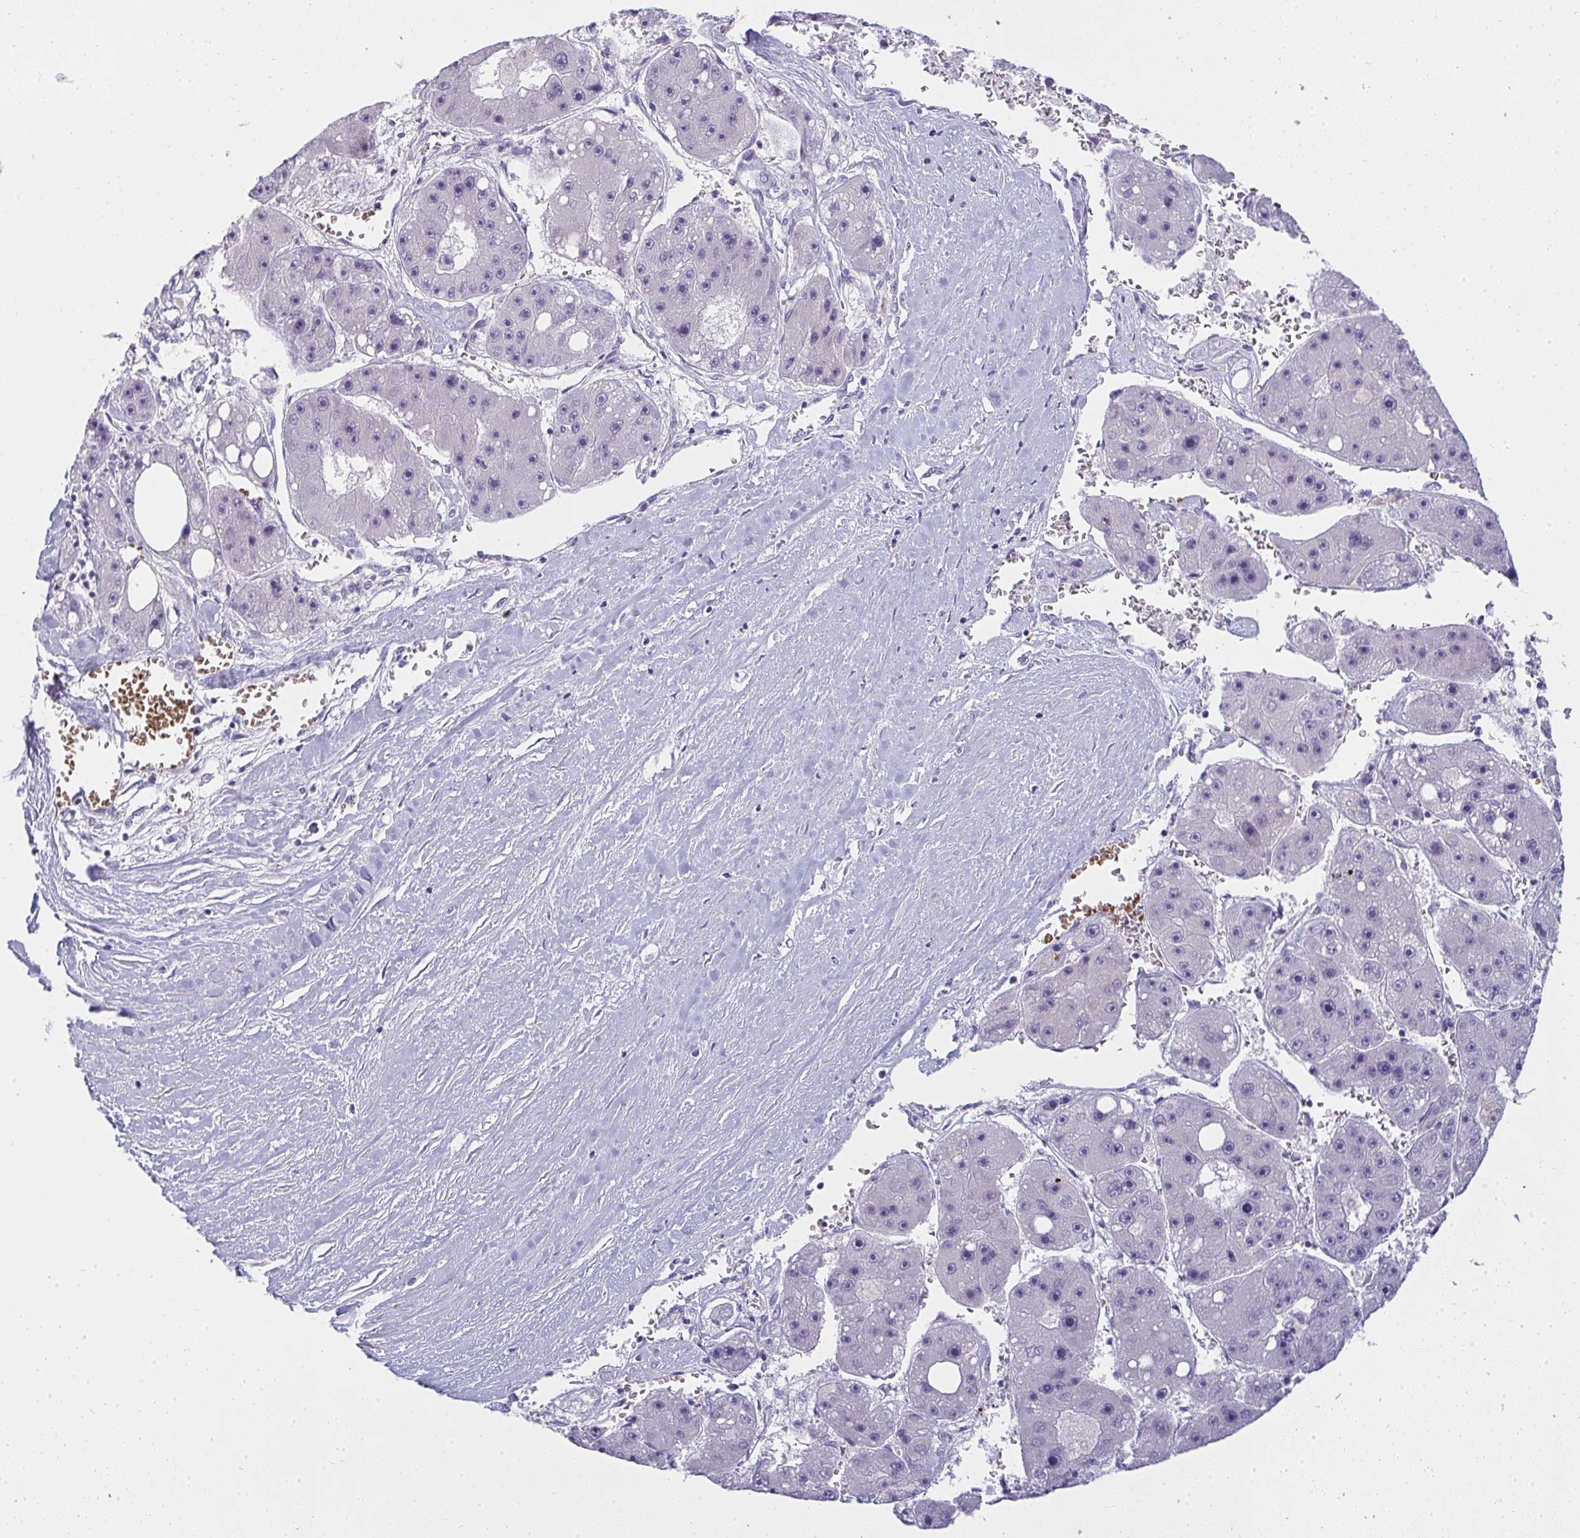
{"staining": {"intensity": "negative", "quantity": "none", "location": "none"}, "tissue": "liver cancer", "cell_type": "Tumor cells", "image_type": "cancer", "snomed": [{"axis": "morphology", "description": "Carcinoma, Hepatocellular, NOS"}, {"axis": "topography", "description": "Liver"}], "caption": "Liver cancer was stained to show a protein in brown. There is no significant positivity in tumor cells. The staining is performed using DAB (3,3'-diaminobenzidine) brown chromogen with nuclei counter-stained in using hematoxylin.", "gene": "ZNF182", "patient": {"sex": "female", "age": 61}}